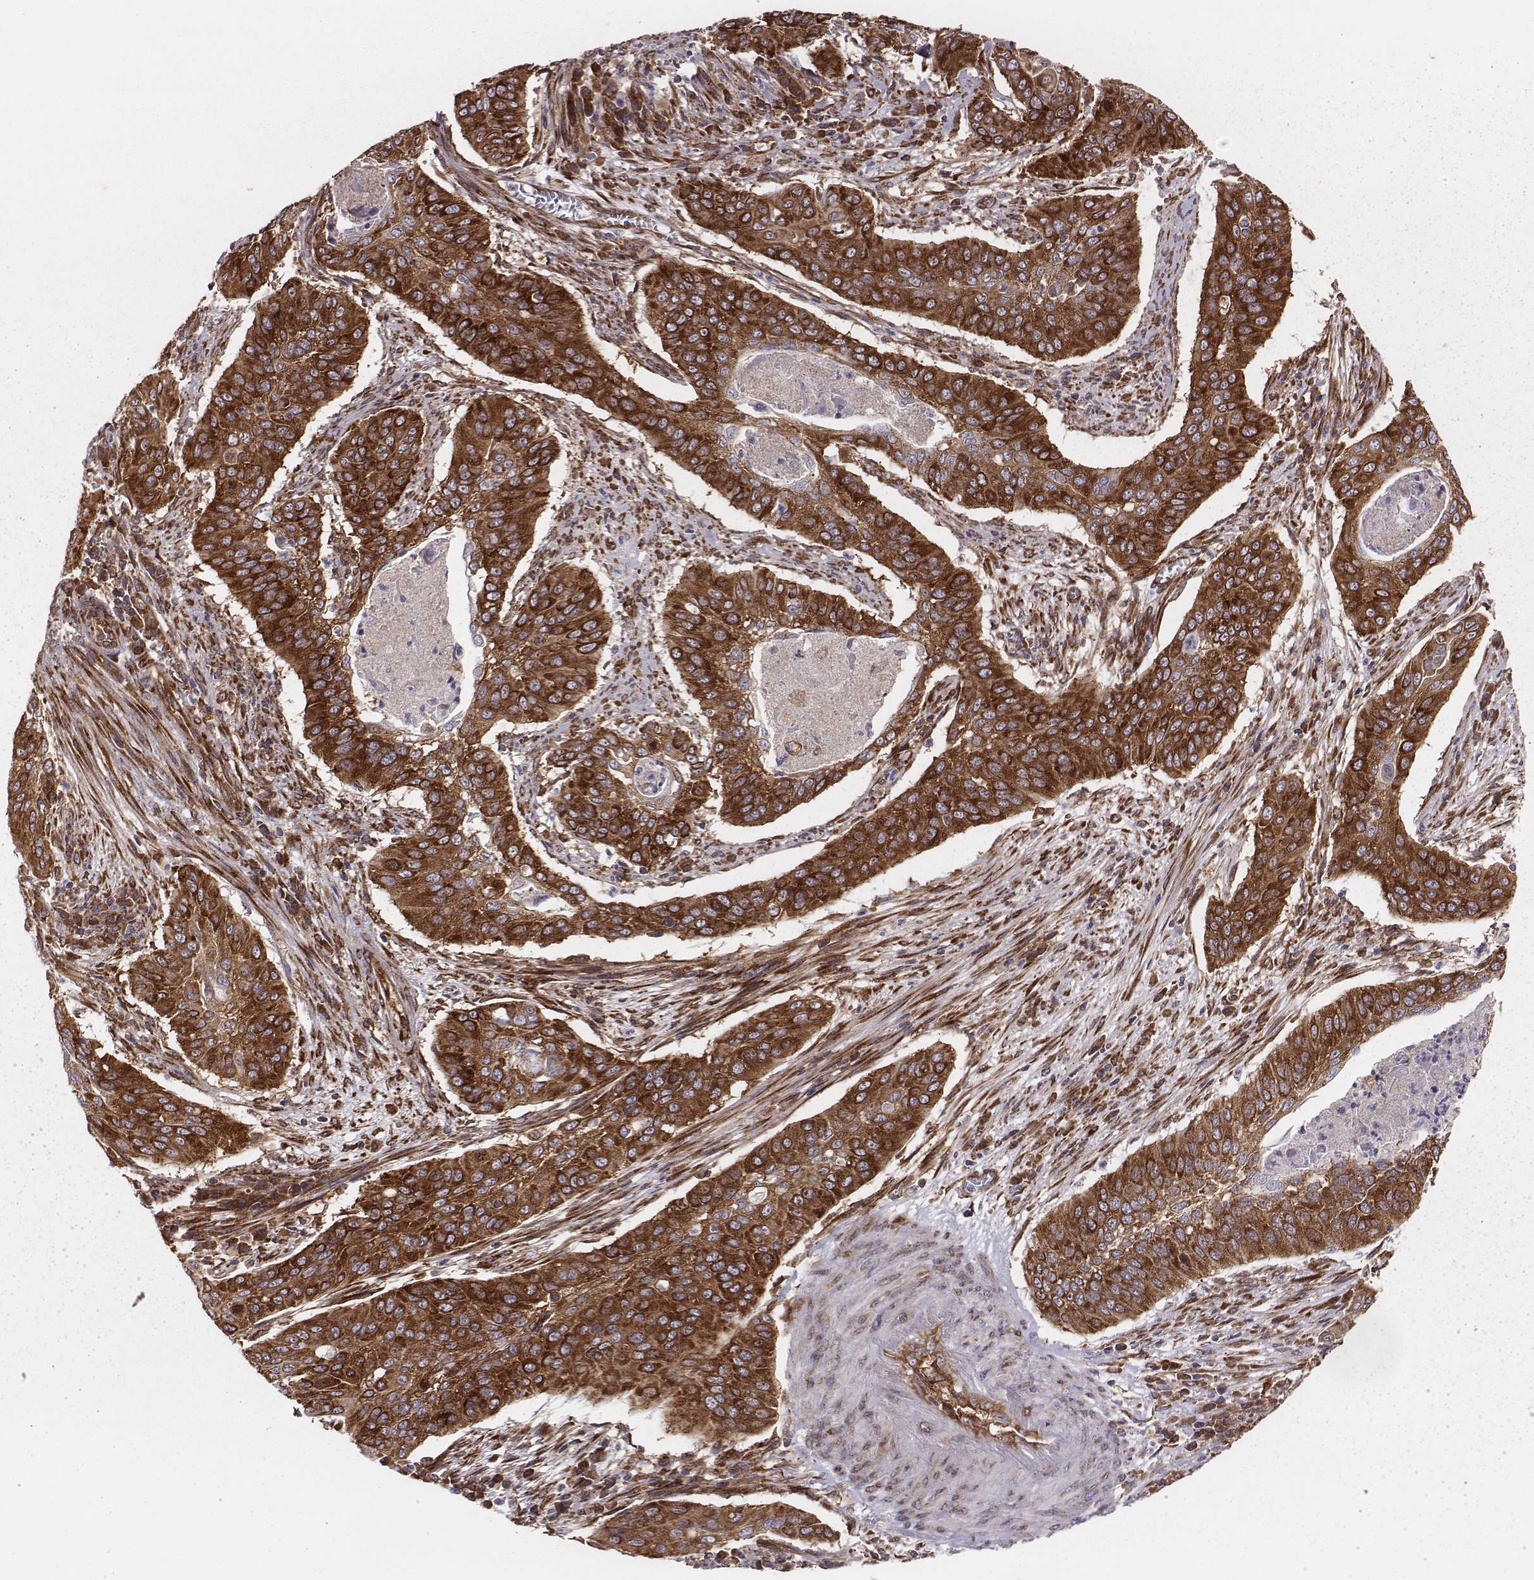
{"staining": {"intensity": "strong", "quantity": ">75%", "location": "cytoplasmic/membranous"}, "tissue": "cervical cancer", "cell_type": "Tumor cells", "image_type": "cancer", "snomed": [{"axis": "morphology", "description": "Squamous cell carcinoma, NOS"}, {"axis": "topography", "description": "Cervix"}], "caption": "This is a histology image of immunohistochemistry (IHC) staining of cervical cancer (squamous cell carcinoma), which shows strong staining in the cytoplasmic/membranous of tumor cells.", "gene": "TXLNA", "patient": {"sex": "female", "age": 39}}